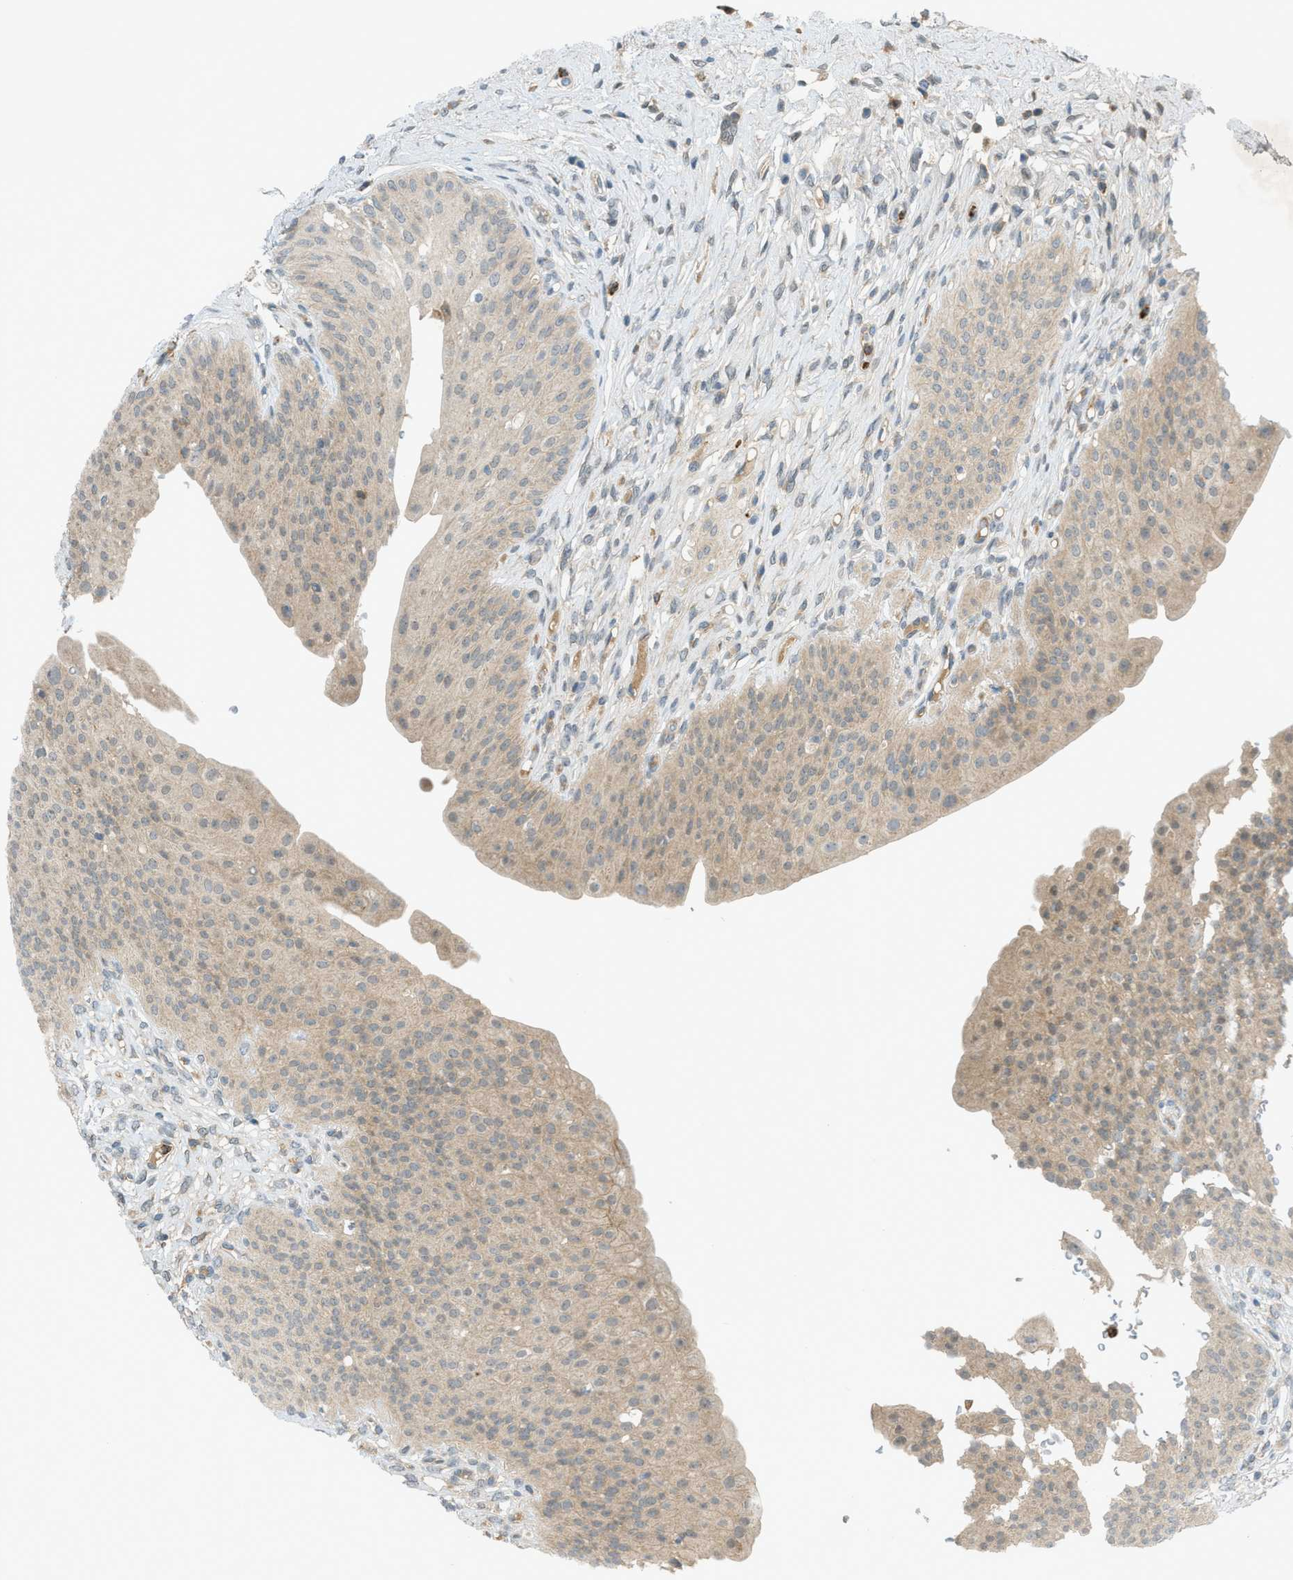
{"staining": {"intensity": "weak", "quantity": ">75%", "location": "cytoplasmic/membranous,nuclear"}, "tissue": "urinary bladder", "cell_type": "Urothelial cells", "image_type": "normal", "snomed": [{"axis": "morphology", "description": "Normal tissue, NOS"}, {"axis": "topography", "description": "Urinary bladder"}], "caption": "An immunohistochemistry histopathology image of normal tissue is shown. Protein staining in brown highlights weak cytoplasmic/membranous,nuclear positivity in urinary bladder within urothelial cells.", "gene": "DYRK1A", "patient": {"sex": "male", "age": 46}}